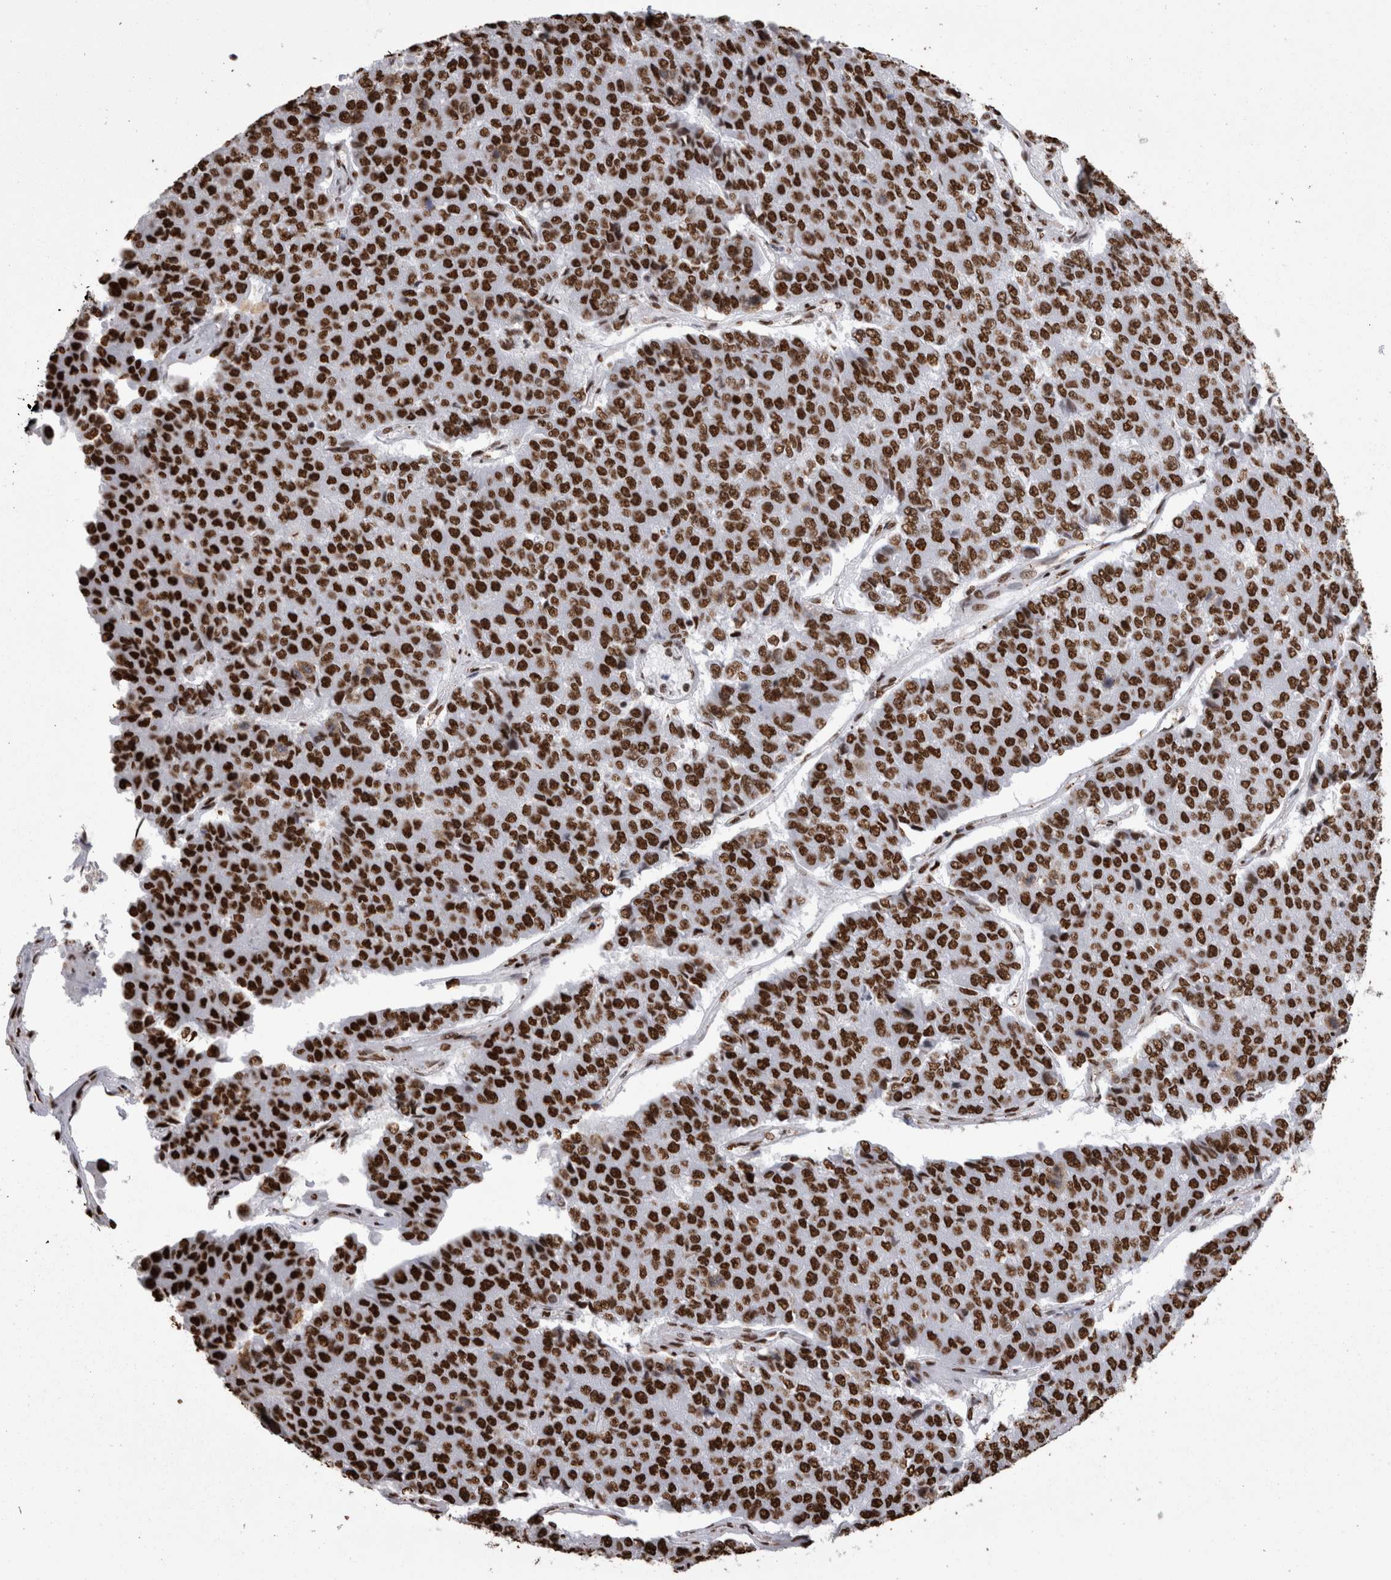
{"staining": {"intensity": "strong", "quantity": ">75%", "location": "nuclear"}, "tissue": "pancreatic cancer", "cell_type": "Tumor cells", "image_type": "cancer", "snomed": [{"axis": "morphology", "description": "Adenocarcinoma, NOS"}, {"axis": "topography", "description": "Pancreas"}], "caption": "Pancreatic cancer (adenocarcinoma) was stained to show a protein in brown. There is high levels of strong nuclear expression in approximately >75% of tumor cells. (Stains: DAB (3,3'-diaminobenzidine) in brown, nuclei in blue, Microscopy: brightfield microscopy at high magnification).", "gene": "HNRNPM", "patient": {"sex": "male", "age": 50}}